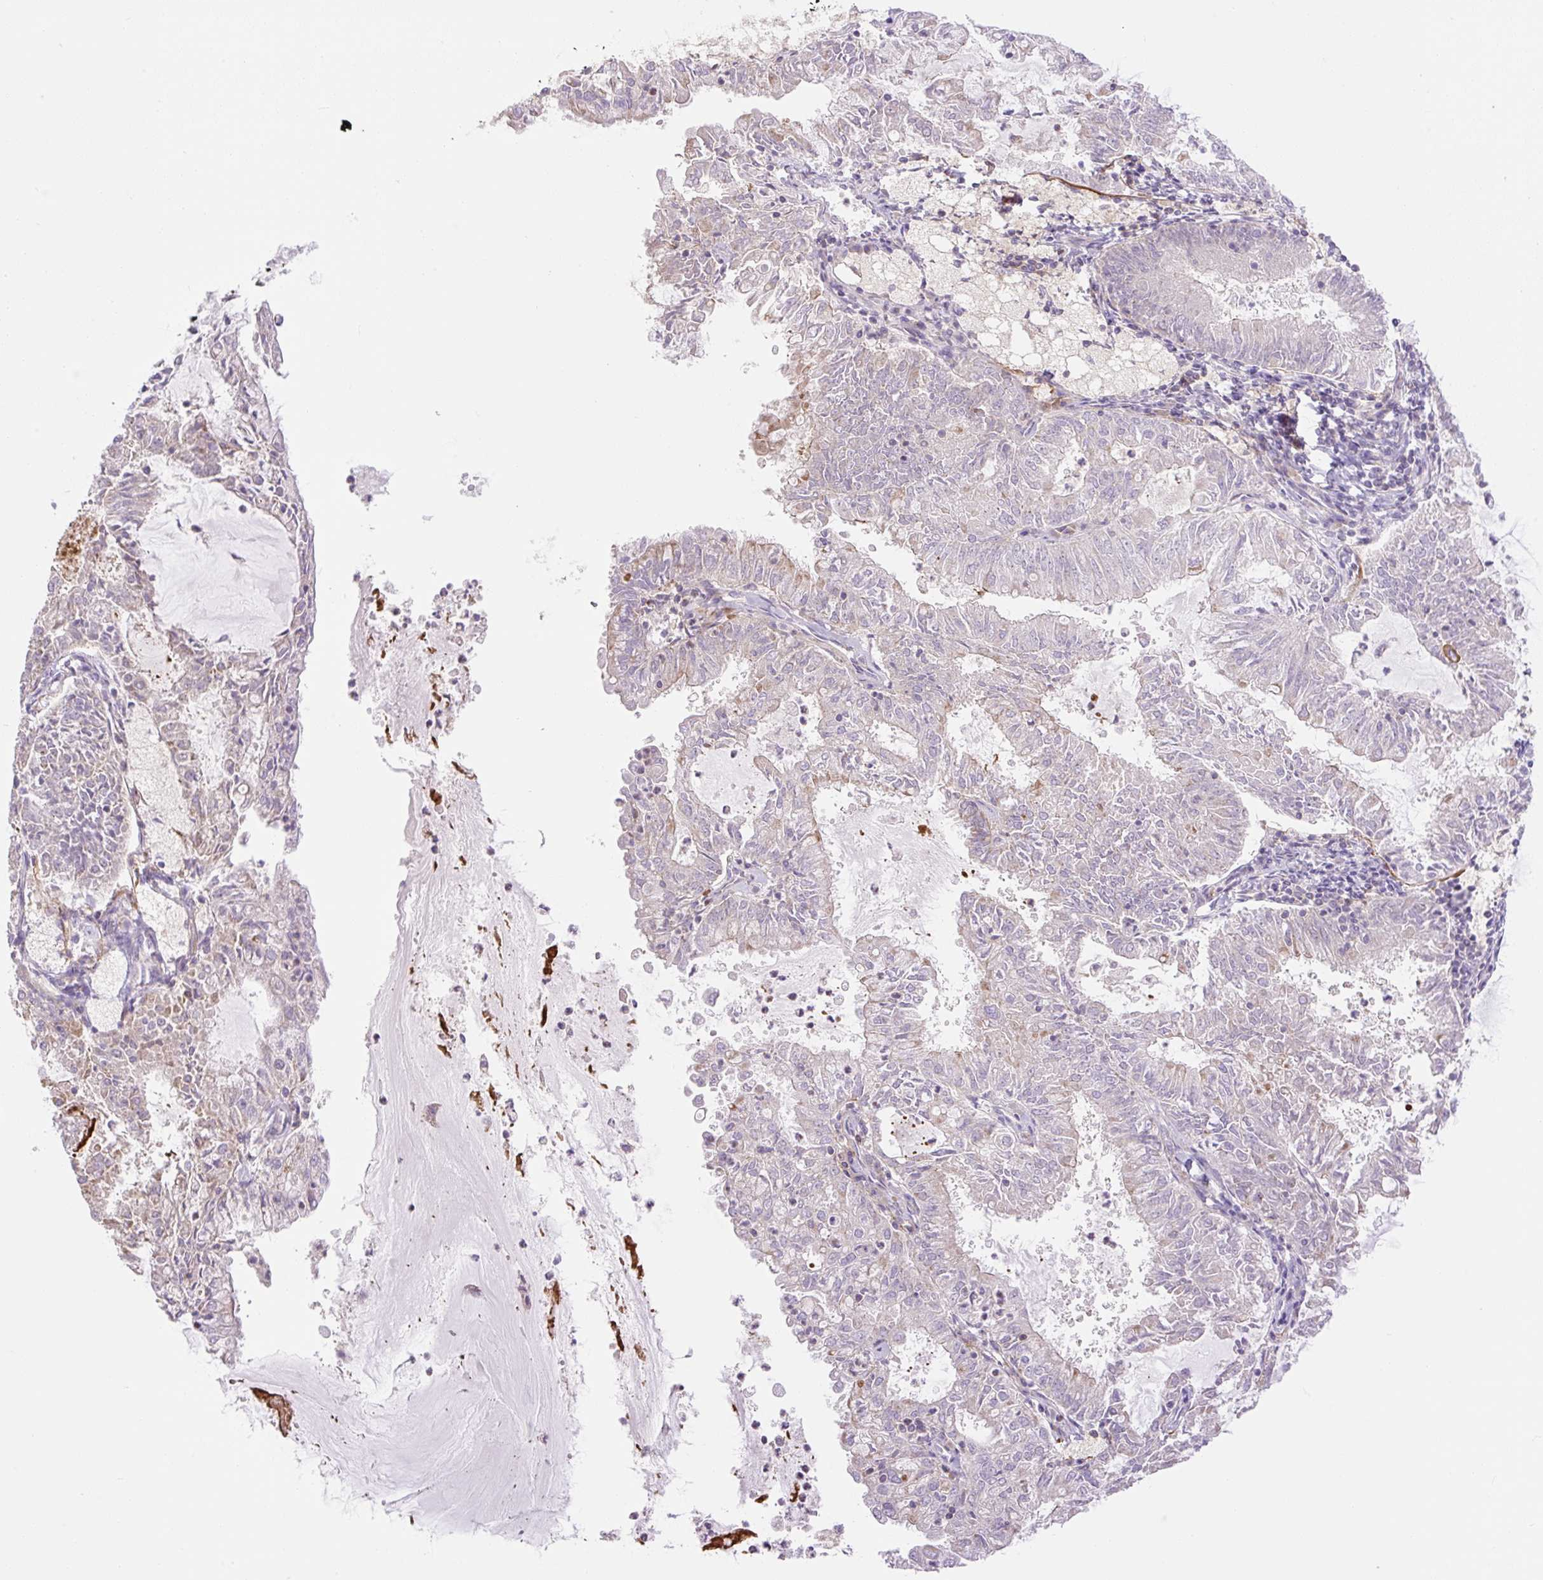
{"staining": {"intensity": "weak", "quantity": "<25%", "location": "cytoplasmic/membranous"}, "tissue": "endometrial cancer", "cell_type": "Tumor cells", "image_type": "cancer", "snomed": [{"axis": "morphology", "description": "Adenocarcinoma, NOS"}, {"axis": "topography", "description": "Endometrium"}], "caption": "High power microscopy micrograph of an IHC image of endometrial adenocarcinoma, revealing no significant staining in tumor cells.", "gene": "VPS25", "patient": {"sex": "female", "age": 57}}